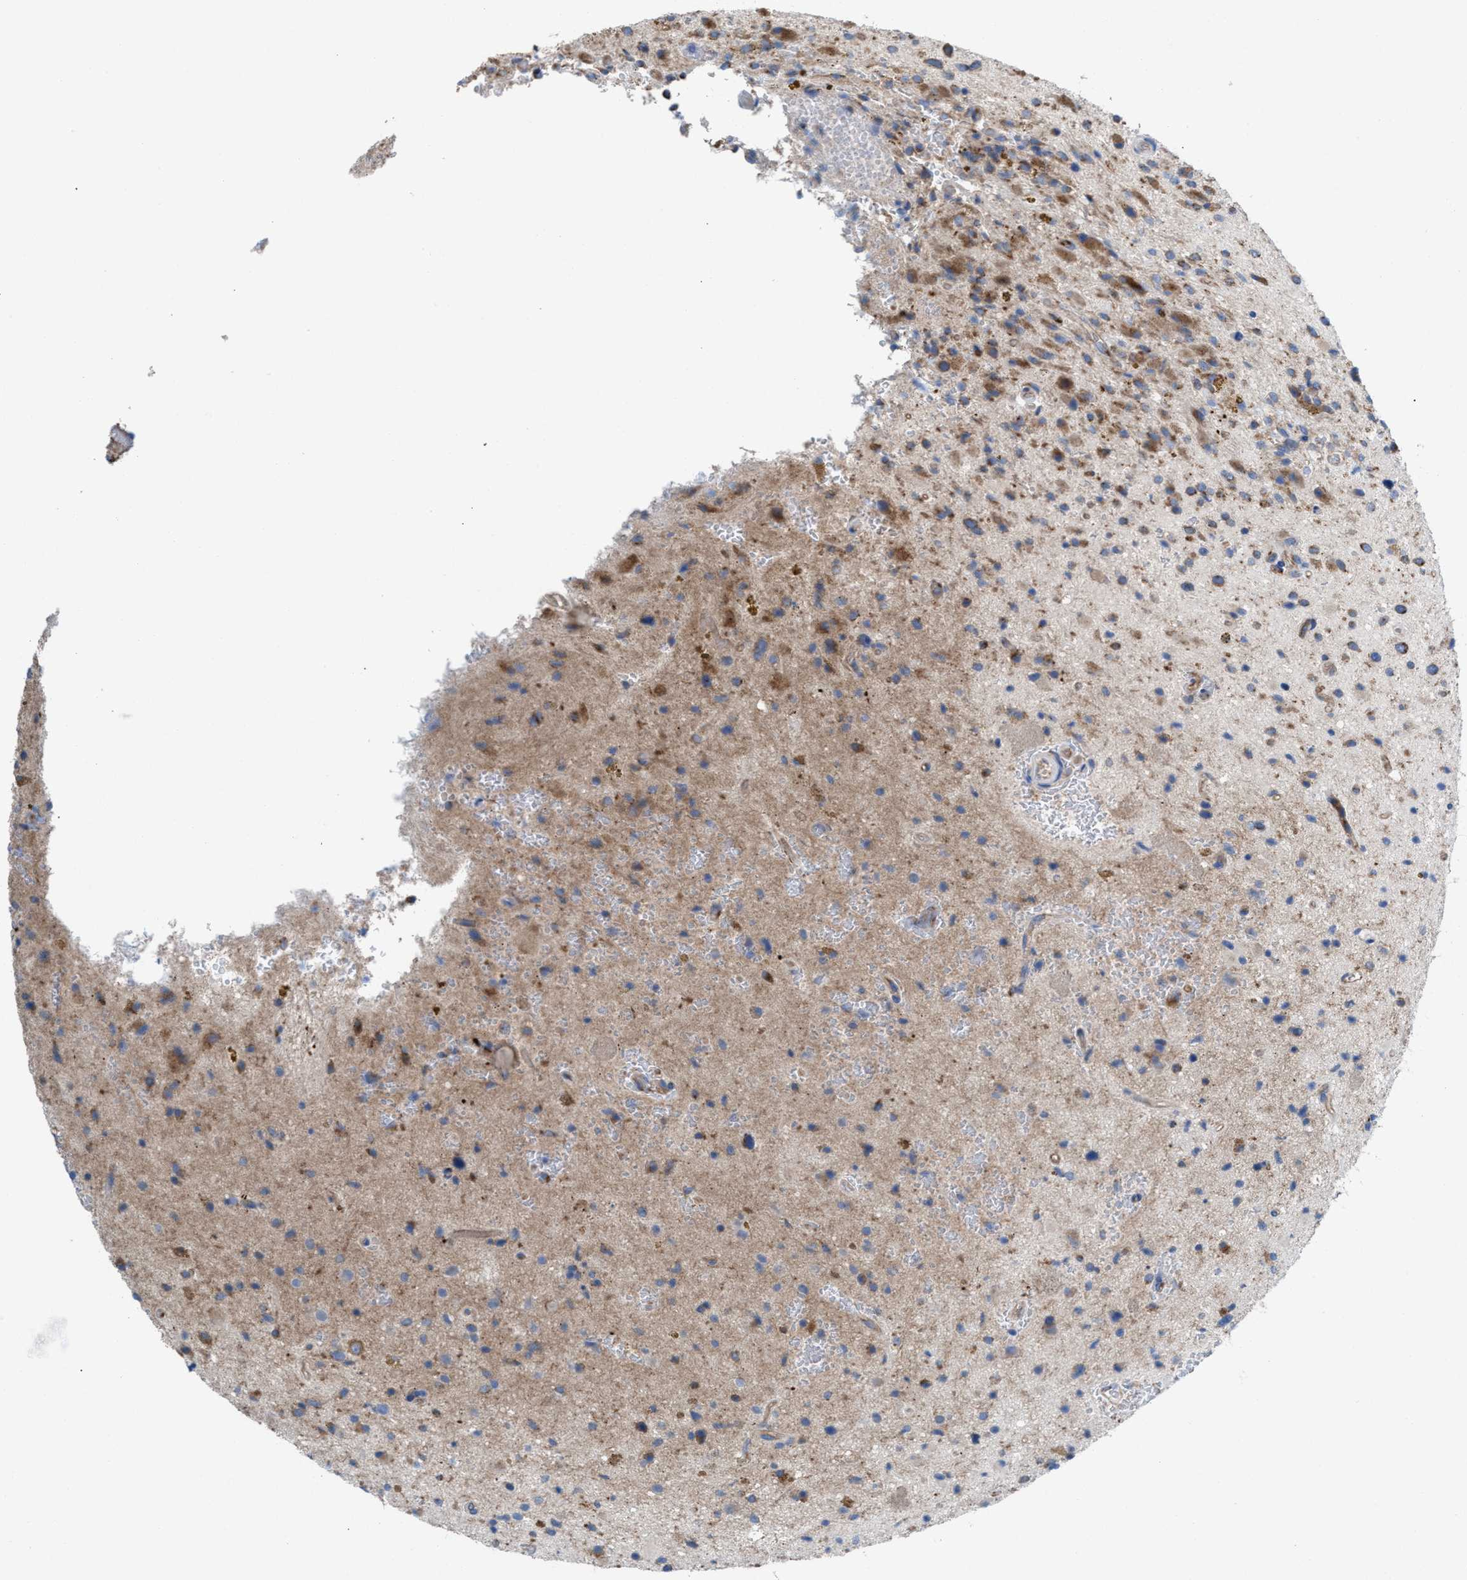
{"staining": {"intensity": "moderate", "quantity": ">75%", "location": "cytoplasmic/membranous"}, "tissue": "glioma", "cell_type": "Tumor cells", "image_type": "cancer", "snomed": [{"axis": "morphology", "description": "Glioma, malignant, High grade"}, {"axis": "topography", "description": "Brain"}], "caption": "Brown immunohistochemical staining in glioma demonstrates moderate cytoplasmic/membranous positivity in about >75% of tumor cells.", "gene": "NYAP1", "patient": {"sex": "male", "age": 33}}